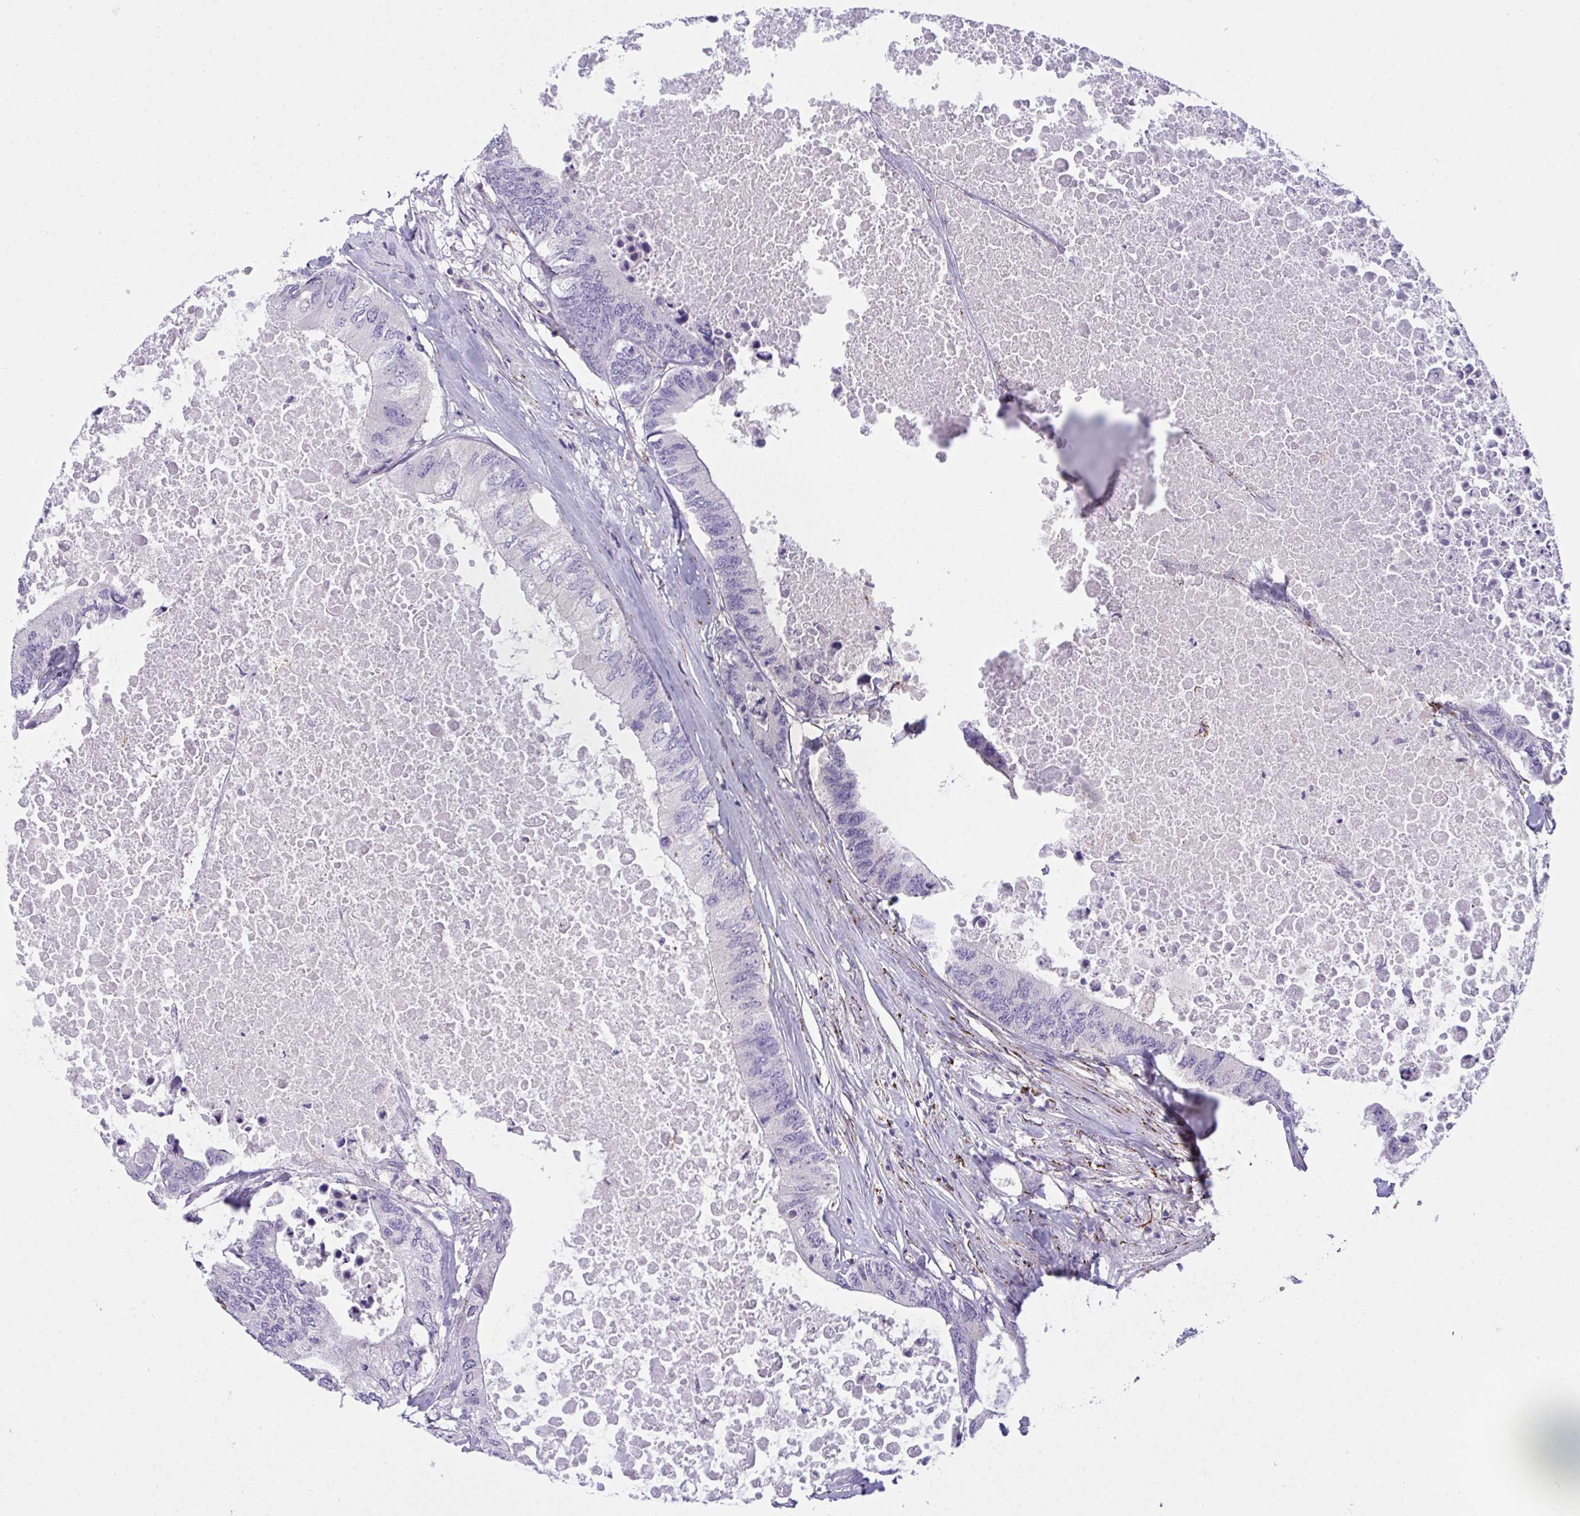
{"staining": {"intensity": "negative", "quantity": "none", "location": "none"}, "tissue": "colorectal cancer", "cell_type": "Tumor cells", "image_type": "cancer", "snomed": [{"axis": "morphology", "description": "Adenocarcinoma, NOS"}, {"axis": "topography", "description": "Colon"}], "caption": "Immunohistochemistry (IHC) photomicrograph of neoplastic tissue: colorectal cancer stained with DAB (3,3'-diaminobenzidine) demonstrates no significant protein positivity in tumor cells.", "gene": "SEMA6B", "patient": {"sex": "male", "age": 71}}